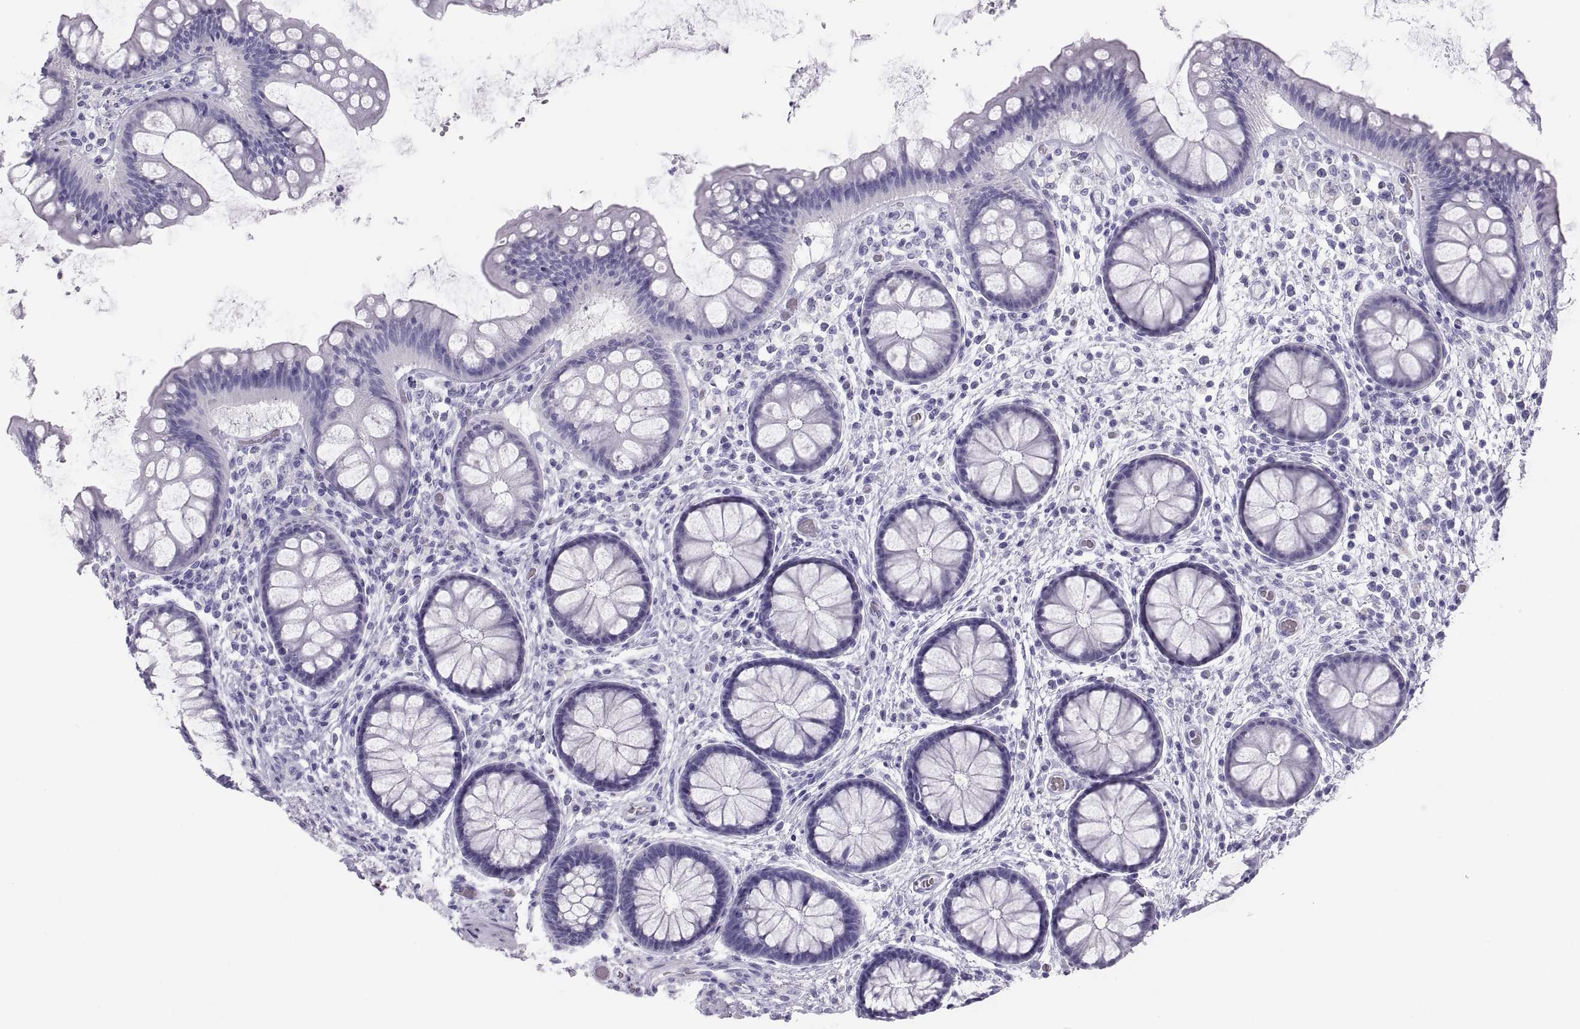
{"staining": {"intensity": "negative", "quantity": "none", "location": "none"}, "tissue": "colon", "cell_type": "Endothelial cells", "image_type": "normal", "snomed": [{"axis": "morphology", "description": "Normal tissue, NOS"}, {"axis": "topography", "description": "Colon"}], "caption": "Endothelial cells are negative for protein expression in unremarkable human colon. (DAB immunohistochemistry visualized using brightfield microscopy, high magnification).", "gene": "SEMG1", "patient": {"sex": "female", "age": 65}}